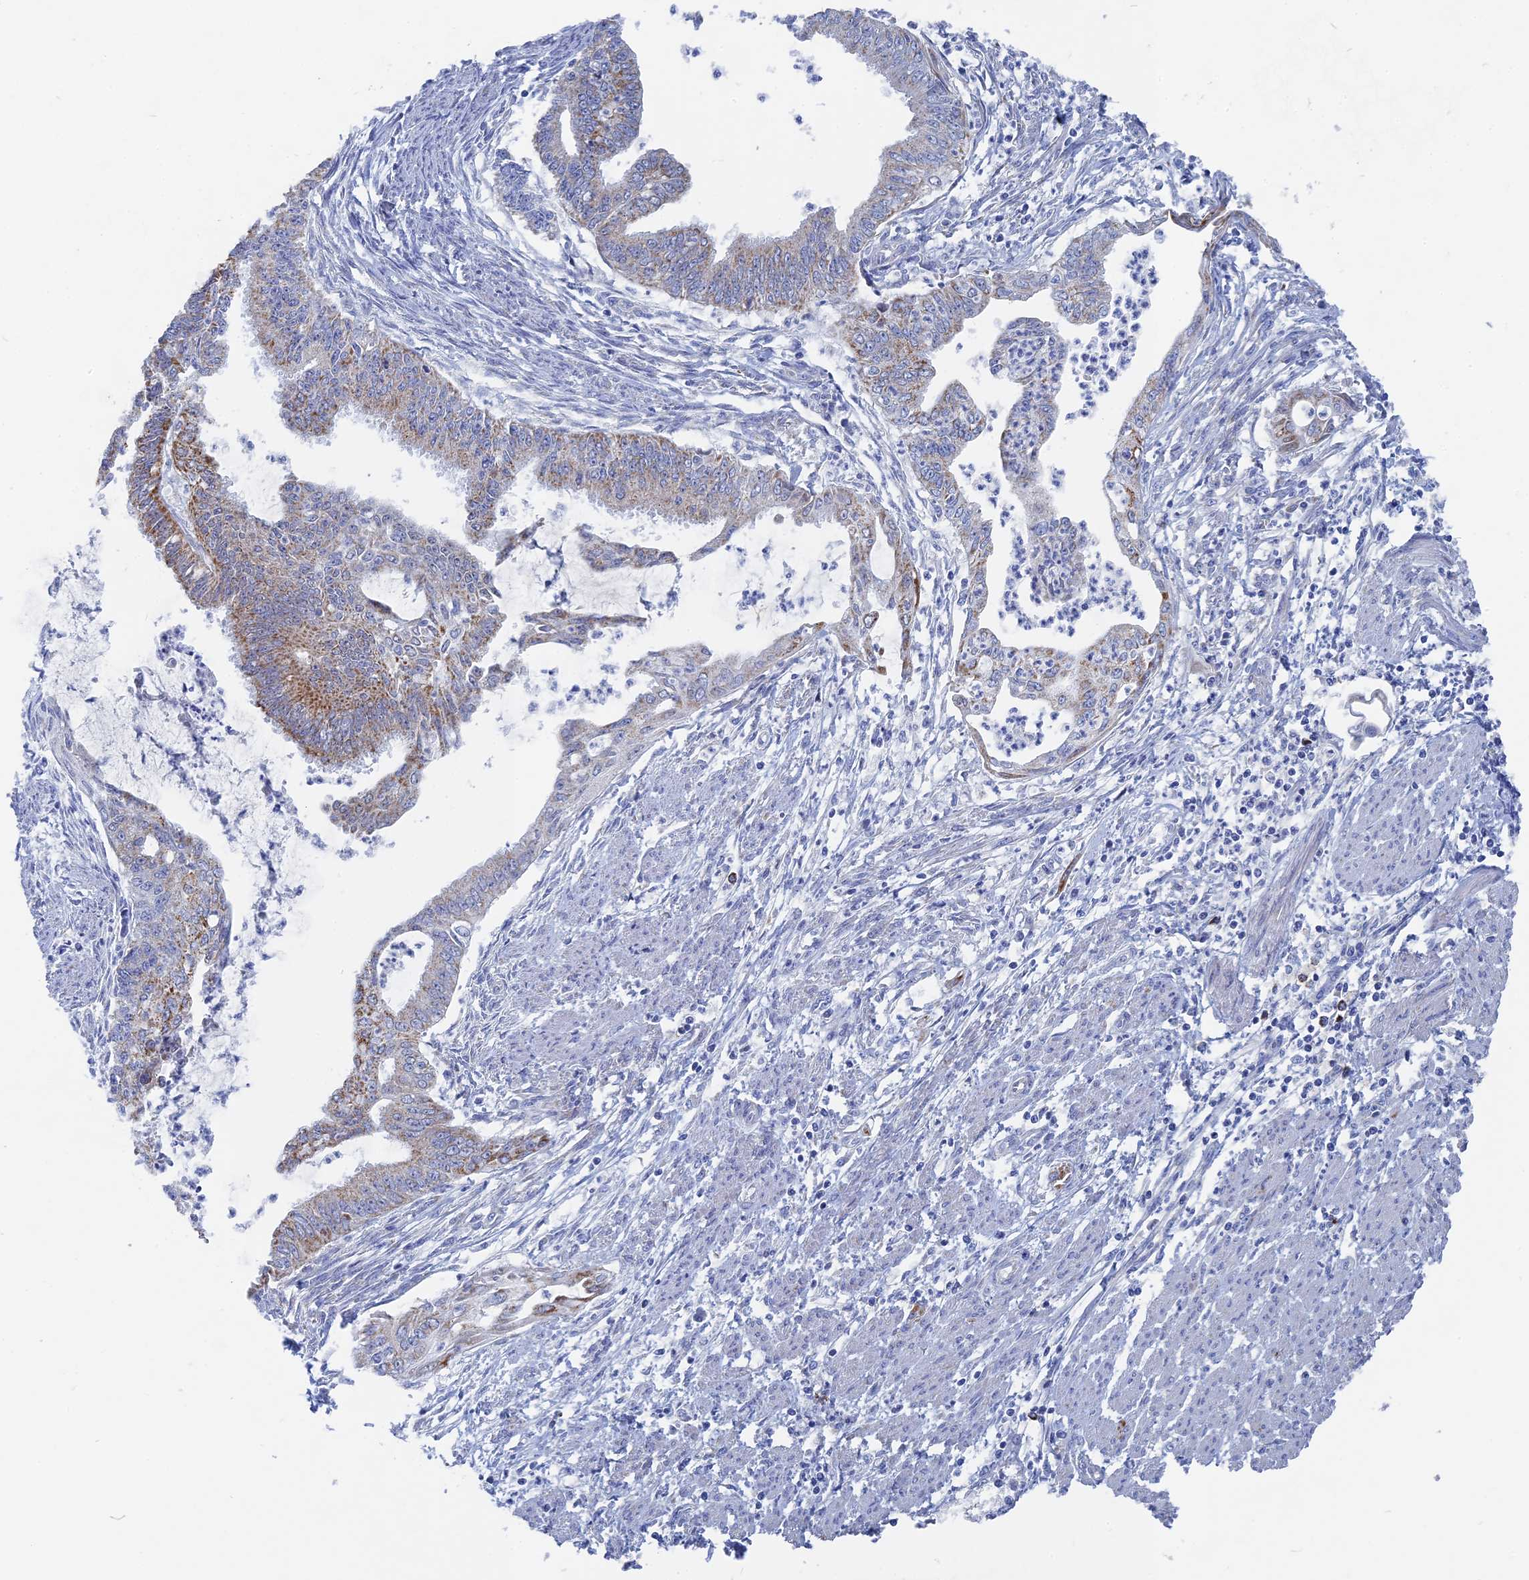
{"staining": {"intensity": "moderate", "quantity": "<25%", "location": "cytoplasmic/membranous"}, "tissue": "endometrial cancer", "cell_type": "Tumor cells", "image_type": "cancer", "snomed": [{"axis": "morphology", "description": "Adenocarcinoma, NOS"}, {"axis": "topography", "description": "Endometrium"}], "caption": "An image of endometrial adenocarcinoma stained for a protein reveals moderate cytoplasmic/membranous brown staining in tumor cells.", "gene": "HIGD1A", "patient": {"sex": "female", "age": 73}}